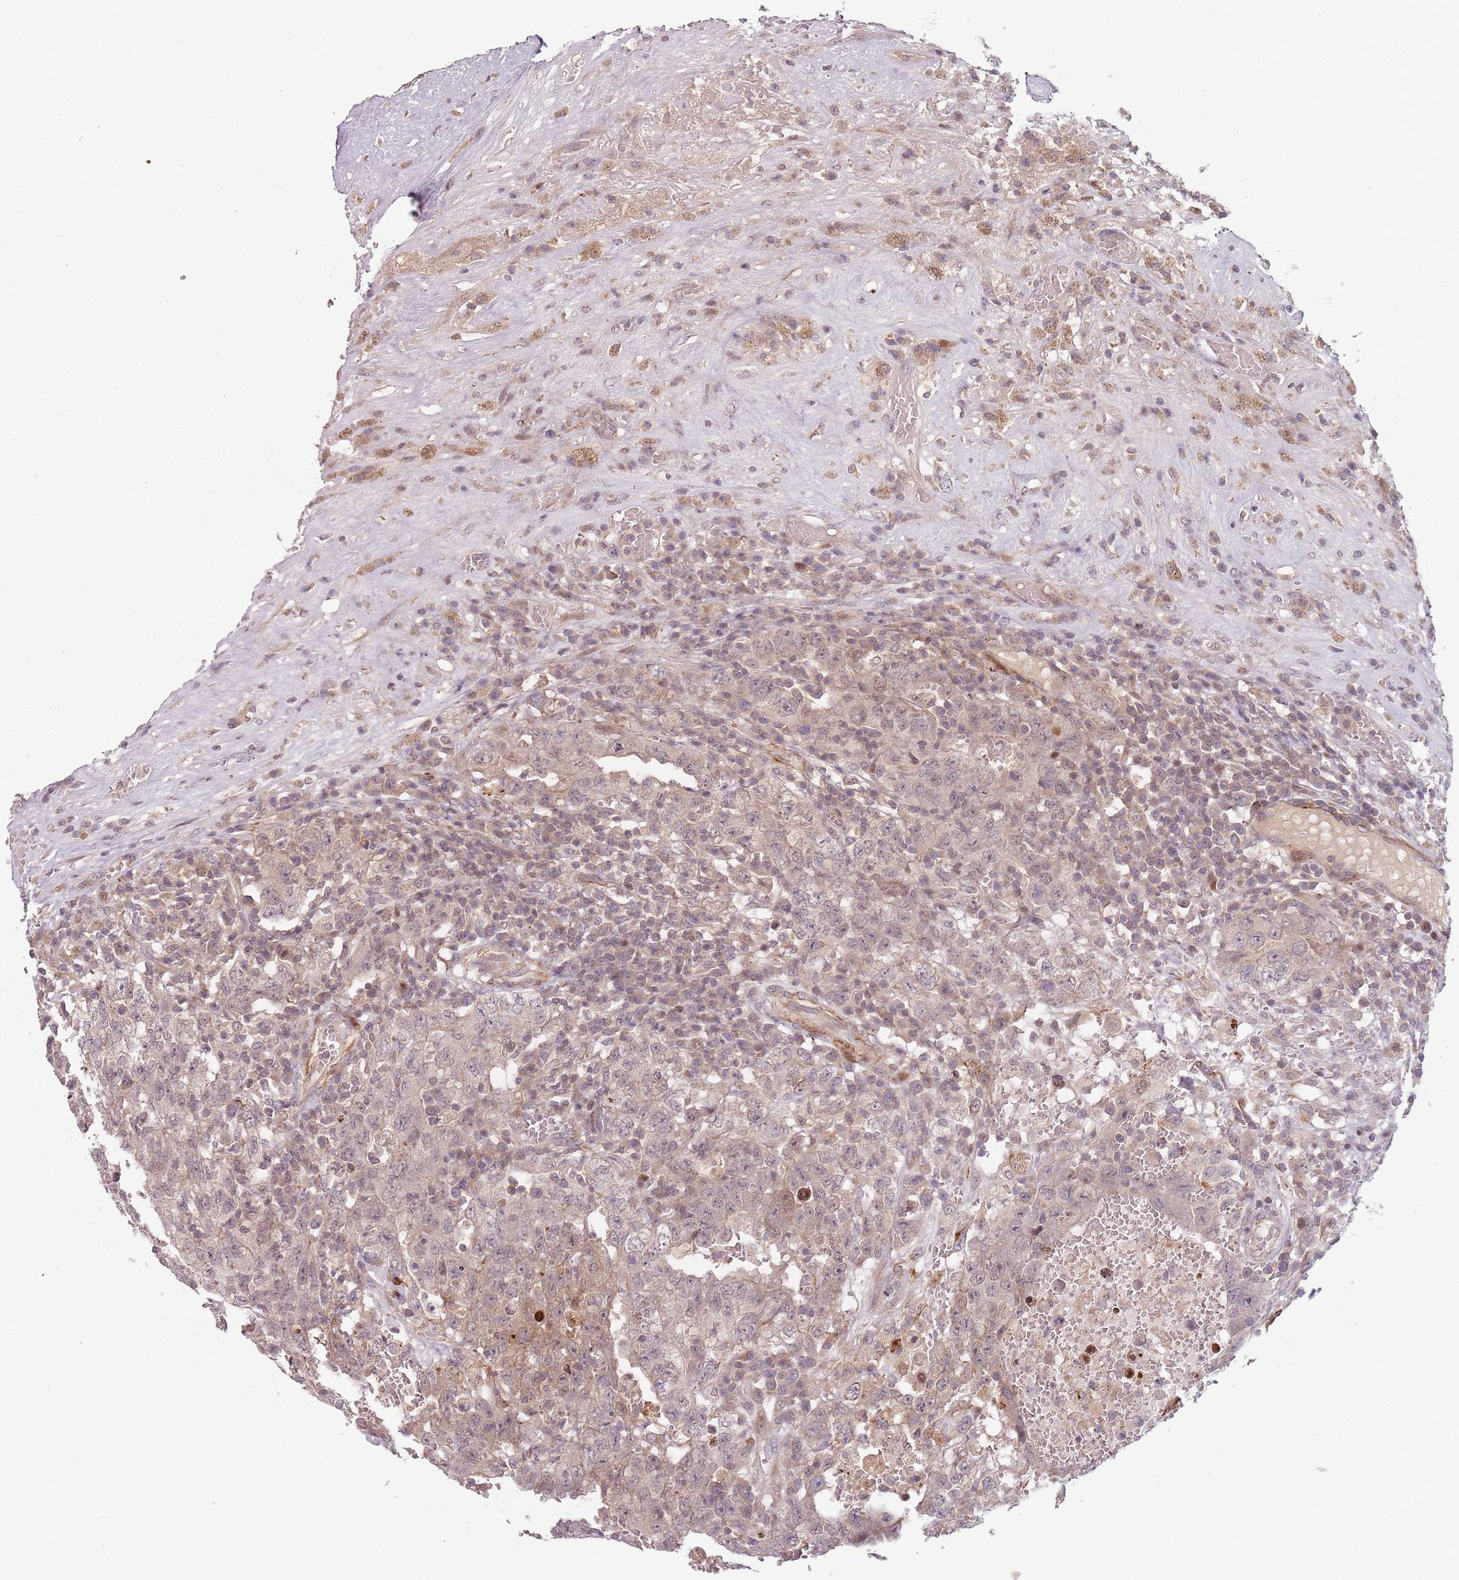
{"staining": {"intensity": "strong", "quantity": "<25%", "location": "cytoplasmic/membranous"}, "tissue": "testis cancer", "cell_type": "Tumor cells", "image_type": "cancer", "snomed": [{"axis": "morphology", "description": "Carcinoma, Embryonal, NOS"}, {"axis": "topography", "description": "Testis"}], "caption": "Protein analysis of testis embryonal carcinoma tissue reveals strong cytoplasmic/membranous expression in approximately <25% of tumor cells.", "gene": "RPS6KA2", "patient": {"sex": "male", "age": 26}}